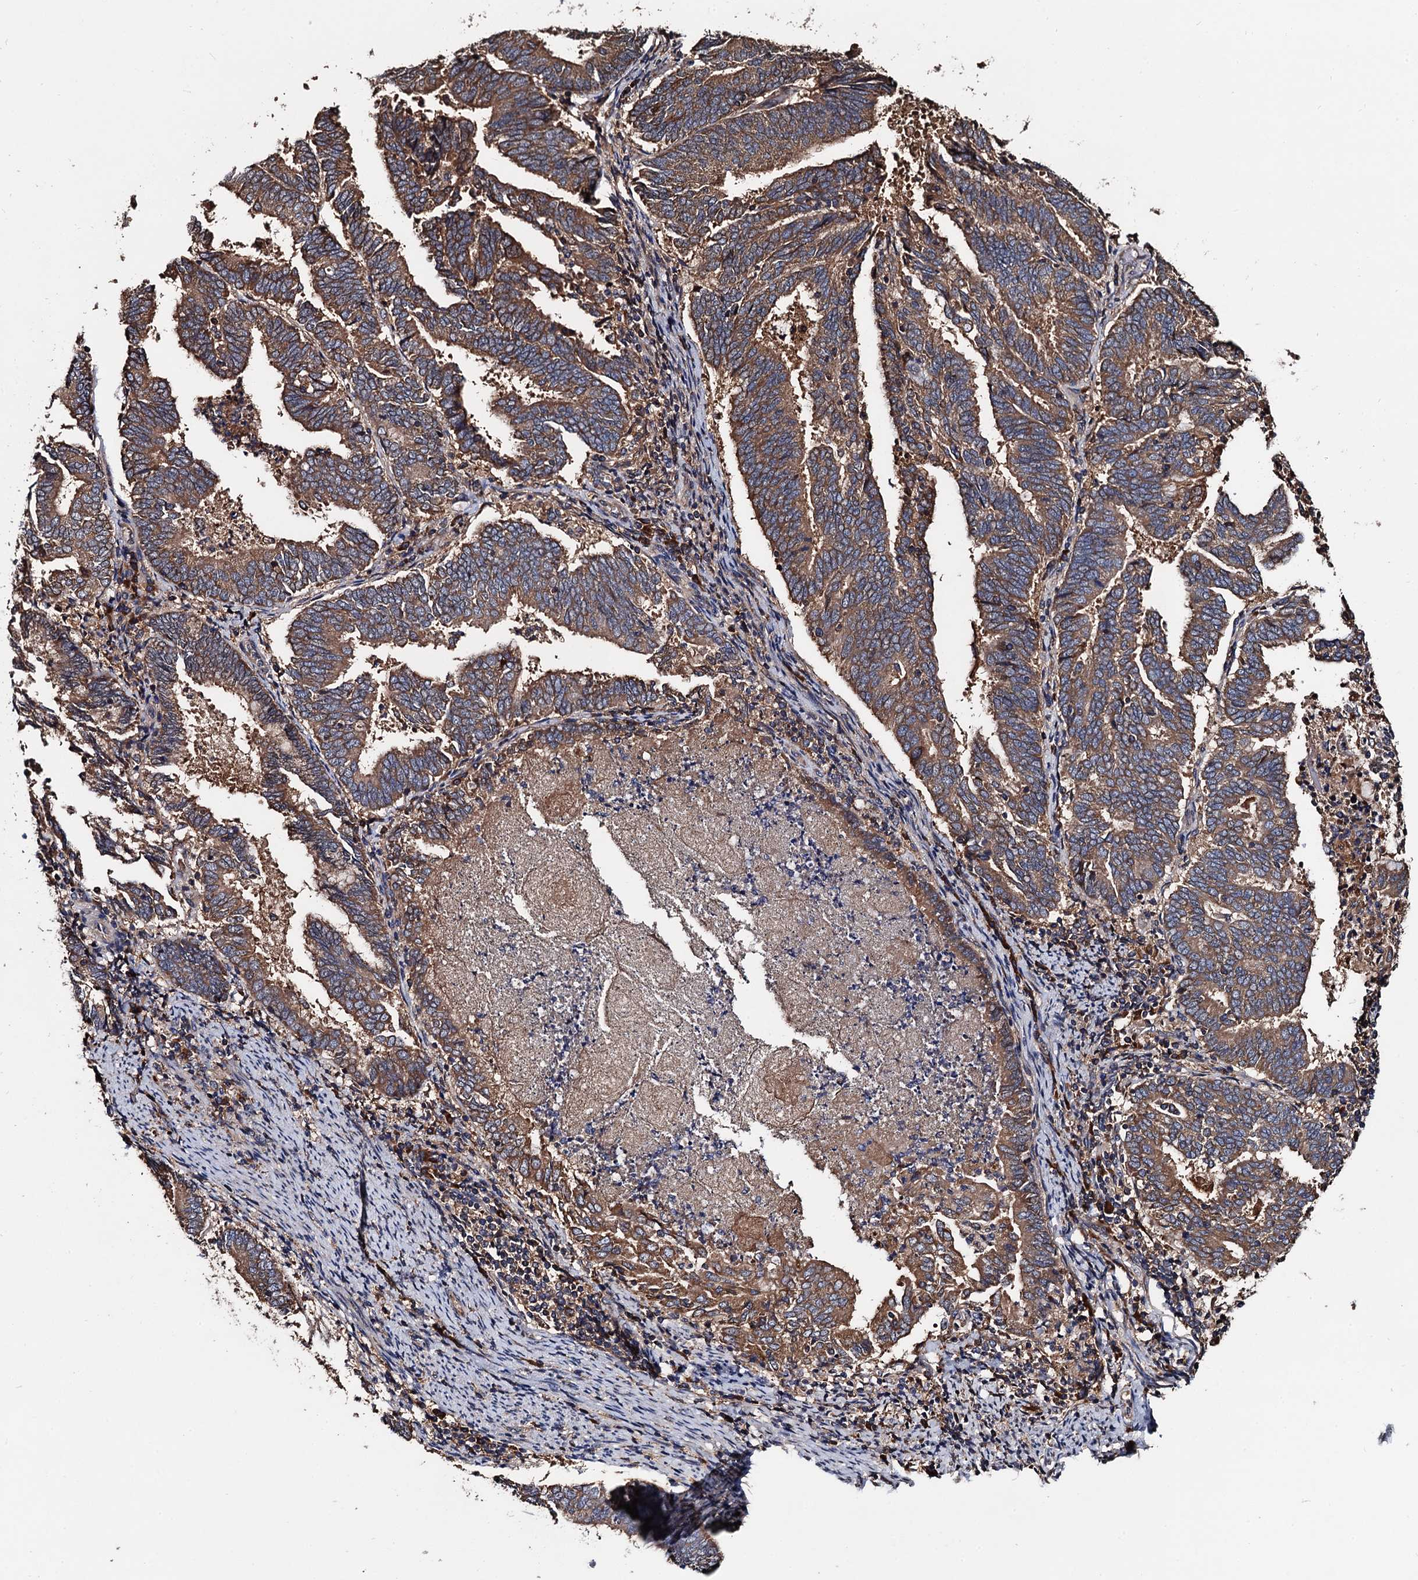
{"staining": {"intensity": "moderate", "quantity": ">75%", "location": "cytoplasmic/membranous"}, "tissue": "endometrial cancer", "cell_type": "Tumor cells", "image_type": "cancer", "snomed": [{"axis": "morphology", "description": "Adenocarcinoma, NOS"}, {"axis": "topography", "description": "Endometrium"}], "caption": "High-magnification brightfield microscopy of endometrial cancer (adenocarcinoma) stained with DAB (3,3'-diaminobenzidine) (brown) and counterstained with hematoxylin (blue). tumor cells exhibit moderate cytoplasmic/membranous positivity is identified in approximately>75% of cells. (DAB IHC, brown staining for protein, blue staining for nuclei).", "gene": "RGS11", "patient": {"sex": "female", "age": 80}}